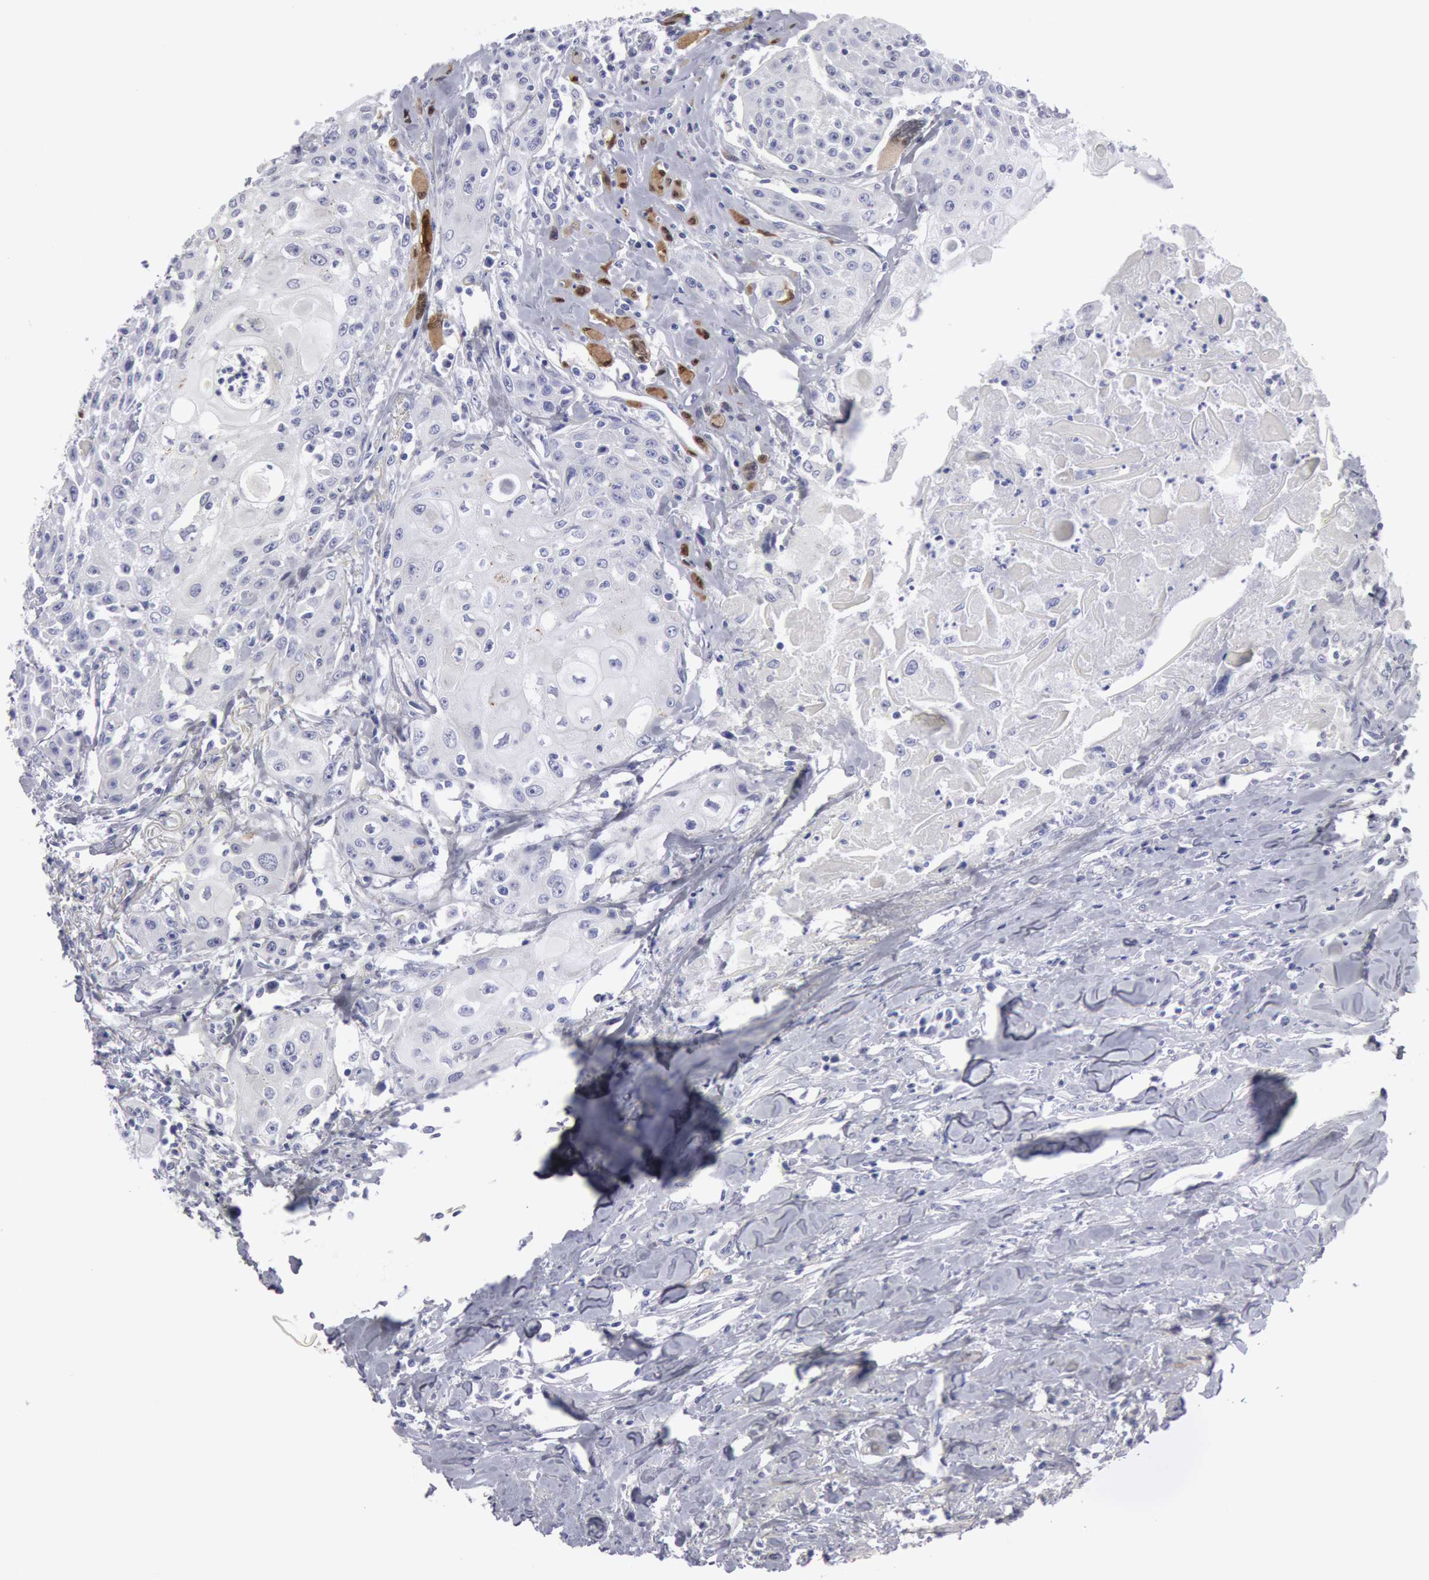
{"staining": {"intensity": "negative", "quantity": "none", "location": "none"}, "tissue": "head and neck cancer", "cell_type": "Tumor cells", "image_type": "cancer", "snomed": [{"axis": "morphology", "description": "Squamous cell carcinoma, NOS"}, {"axis": "topography", "description": "Oral tissue"}, {"axis": "topography", "description": "Head-Neck"}], "caption": "Histopathology image shows no significant protein positivity in tumor cells of head and neck squamous cell carcinoma. Brightfield microscopy of IHC stained with DAB (3,3'-diaminobenzidine) (brown) and hematoxylin (blue), captured at high magnification.", "gene": "FHL1", "patient": {"sex": "female", "age": 82}}